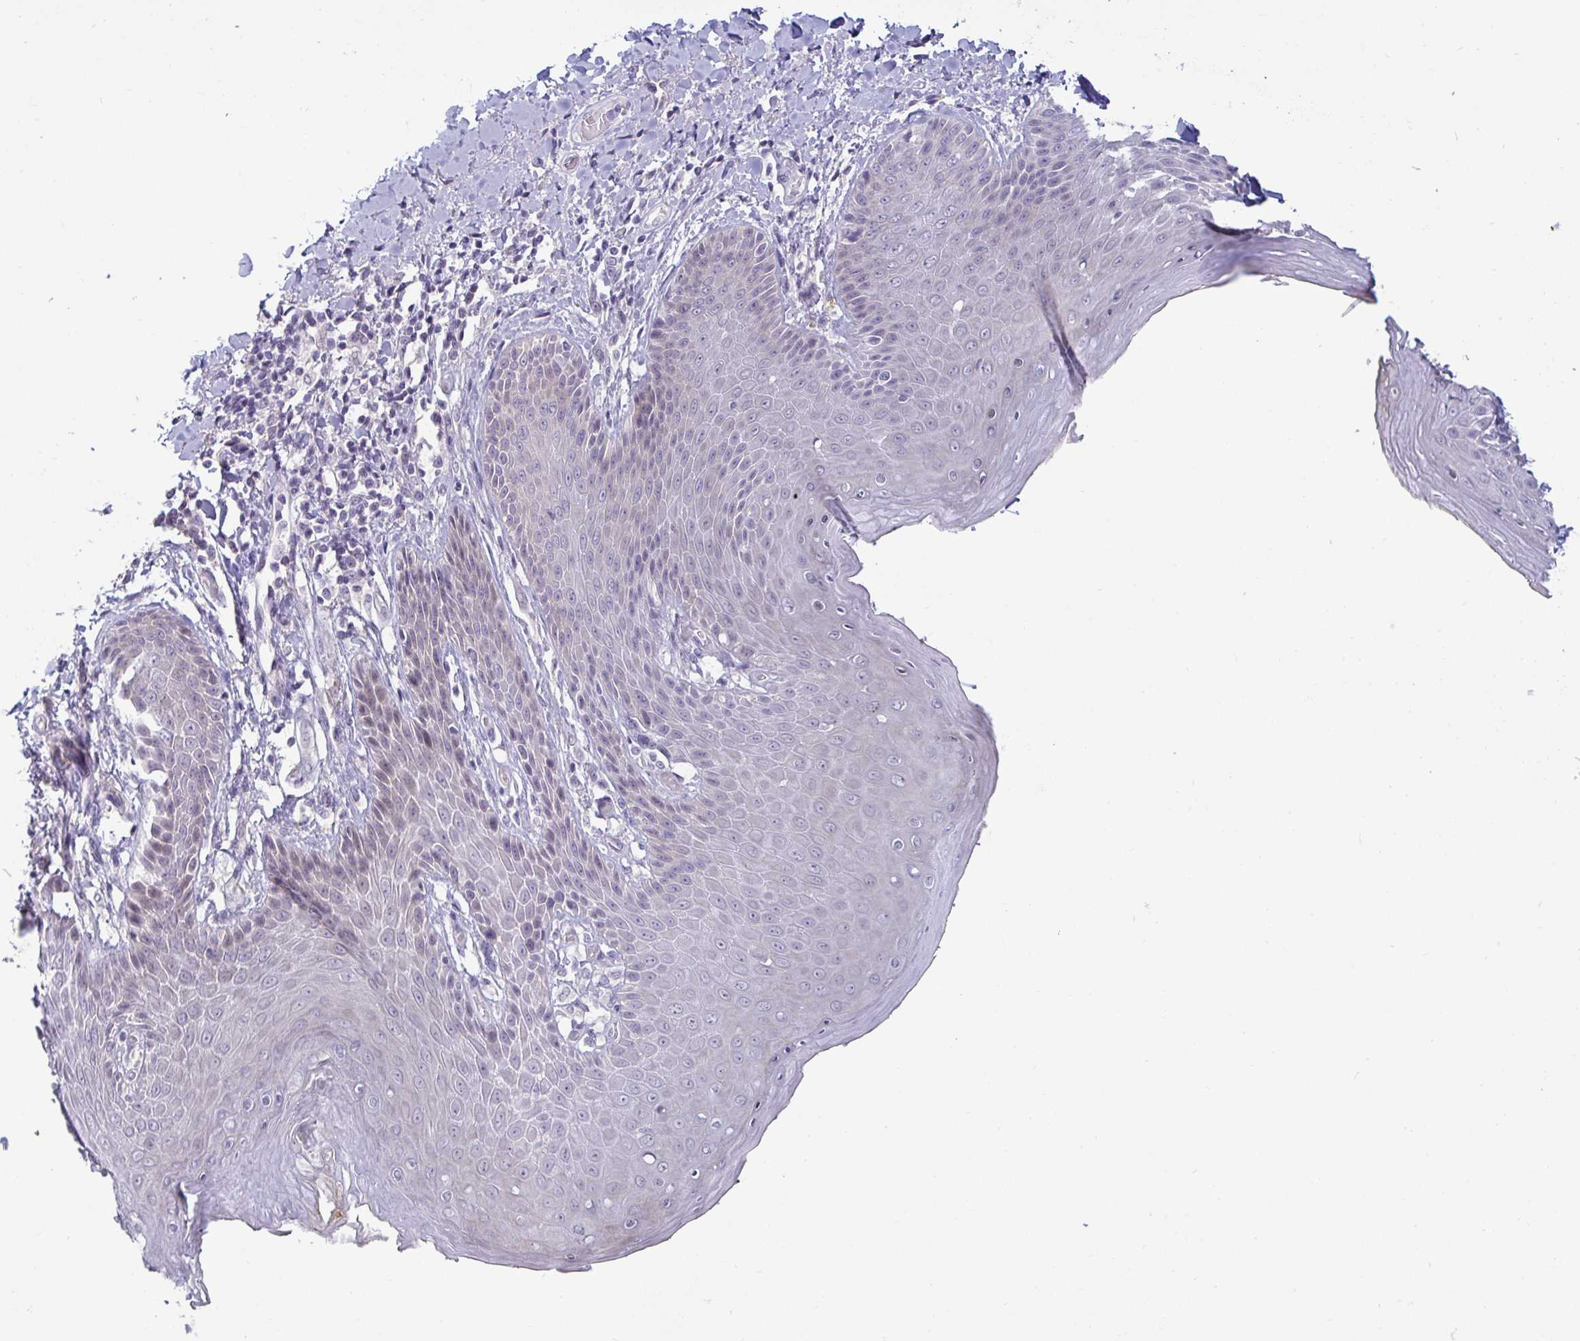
{"staining": {"intensity": "moderate", "quantity": "<25%", "location": "cytoplasmic/membranous"}, "tissue": "skin", "cell_type": "Epidermal cells", "image_type": "normal", "snomed": [{"axis": "morphology", "description": "Normal tissue, NOS"}, {"axis": "topography", "description": "Anal"}, {"axis": "topography", "description": "Peripheral nerve tissue"}], "caption": "Skin stained with IHC shows moderate cytoplasmic/membranous positivity in approximately <25% of epidermal cells. The protein of interest is shown in brown color, while the nuclei are stained blue.", "gene": "GSTM1", "patient": {"sex": "male", "age": 51}}